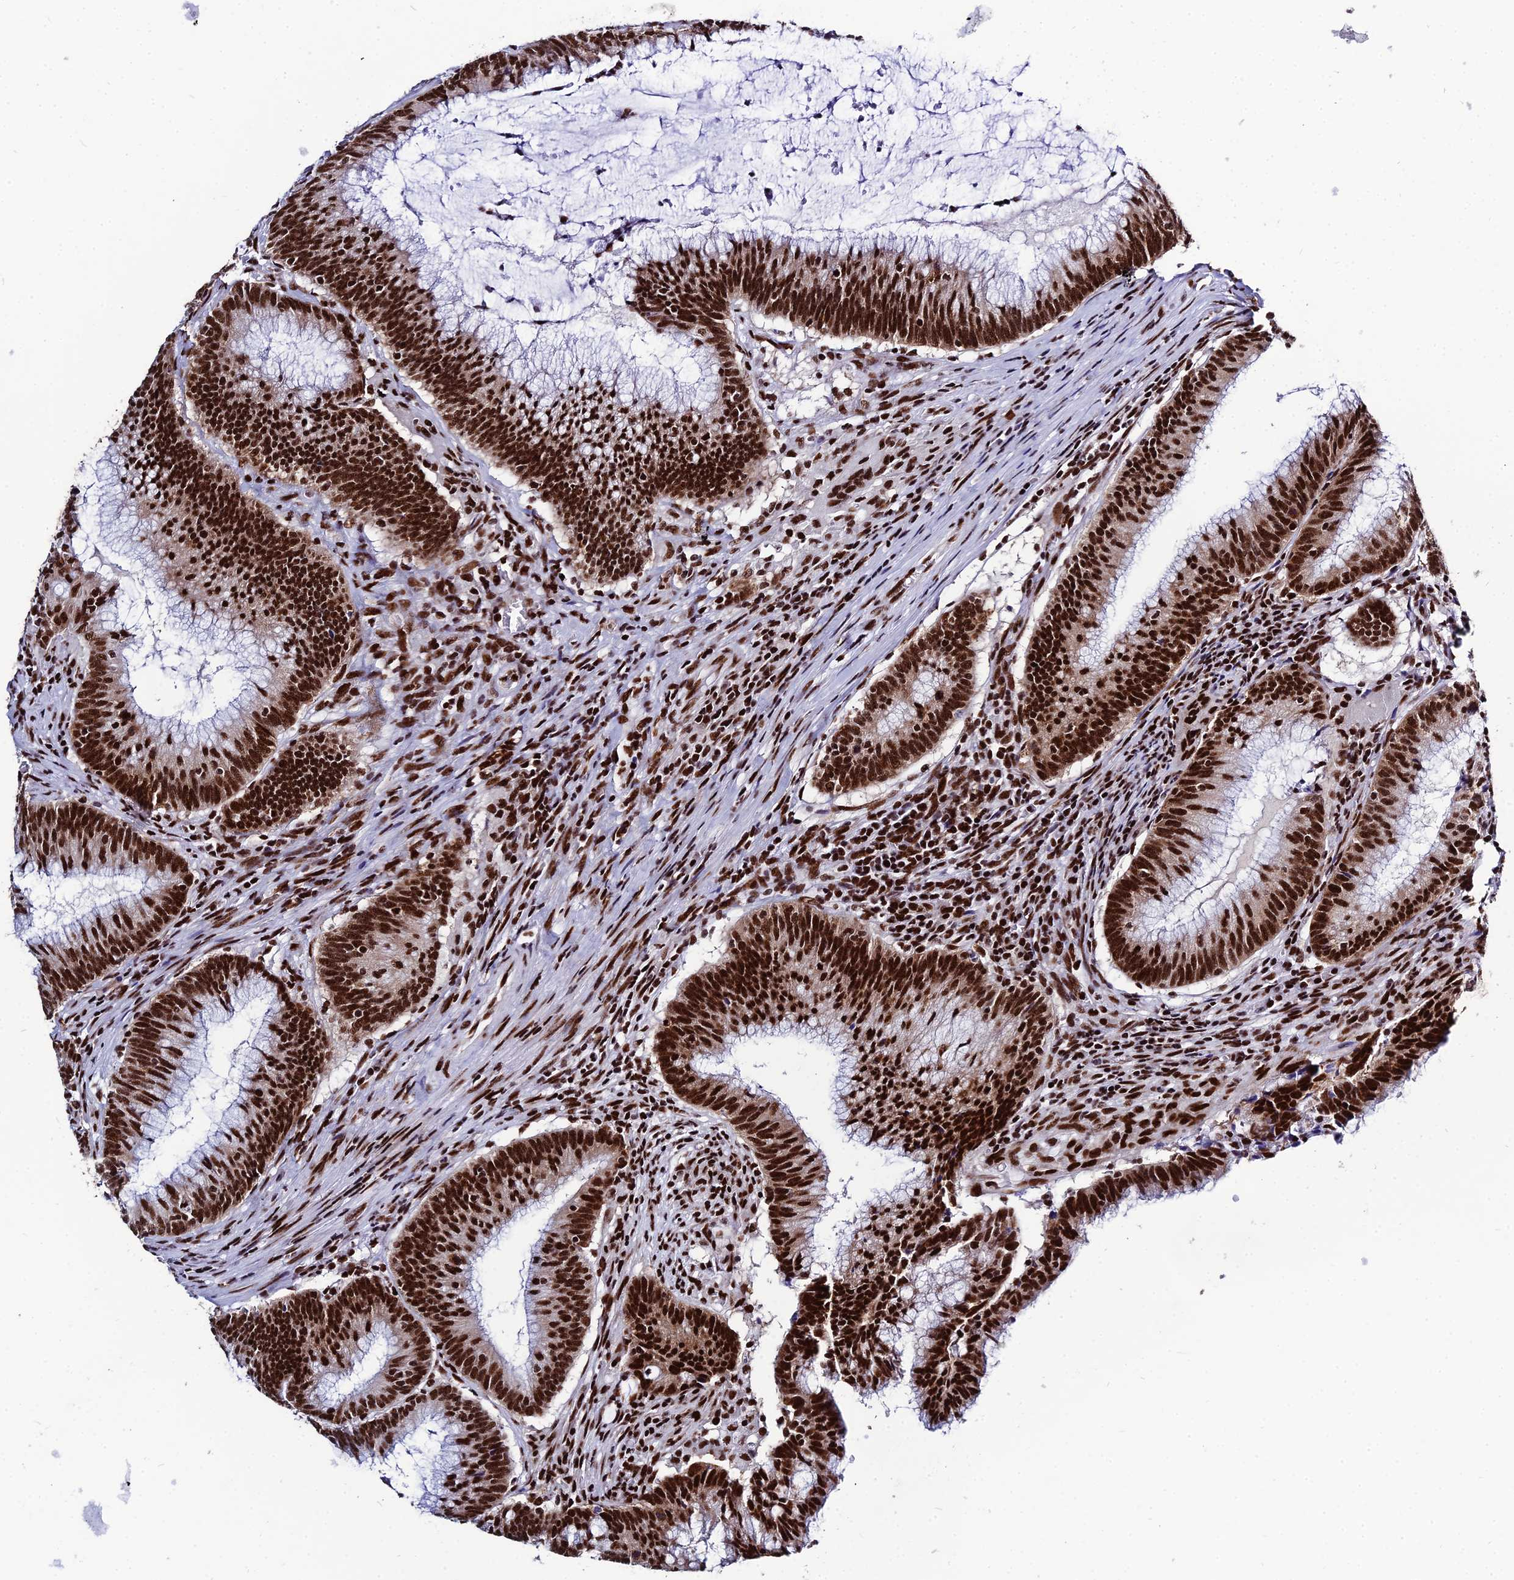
{"staining": {"intensity": "strong", "quantity": ">75%", "location": "nuclear"}, "tissue": "colorectal cancer", "cell_type": "Tumor cells", "image_type": "cancer", "snomed": [{"axis": "morphology", "description": "Adenocarcinoma, NOS"}, {"axis": "topography", "description": "Rectum"}], "caption": "A brown stain labels strong nuclear positivity of a protein in colorectal adenocarcinoma tumor cells. (brown staining indicates protein expression, while blue staining denotes nuclei).", "gene": "HNRNPH1", "patient": {"sex": "female", "age": 77}}